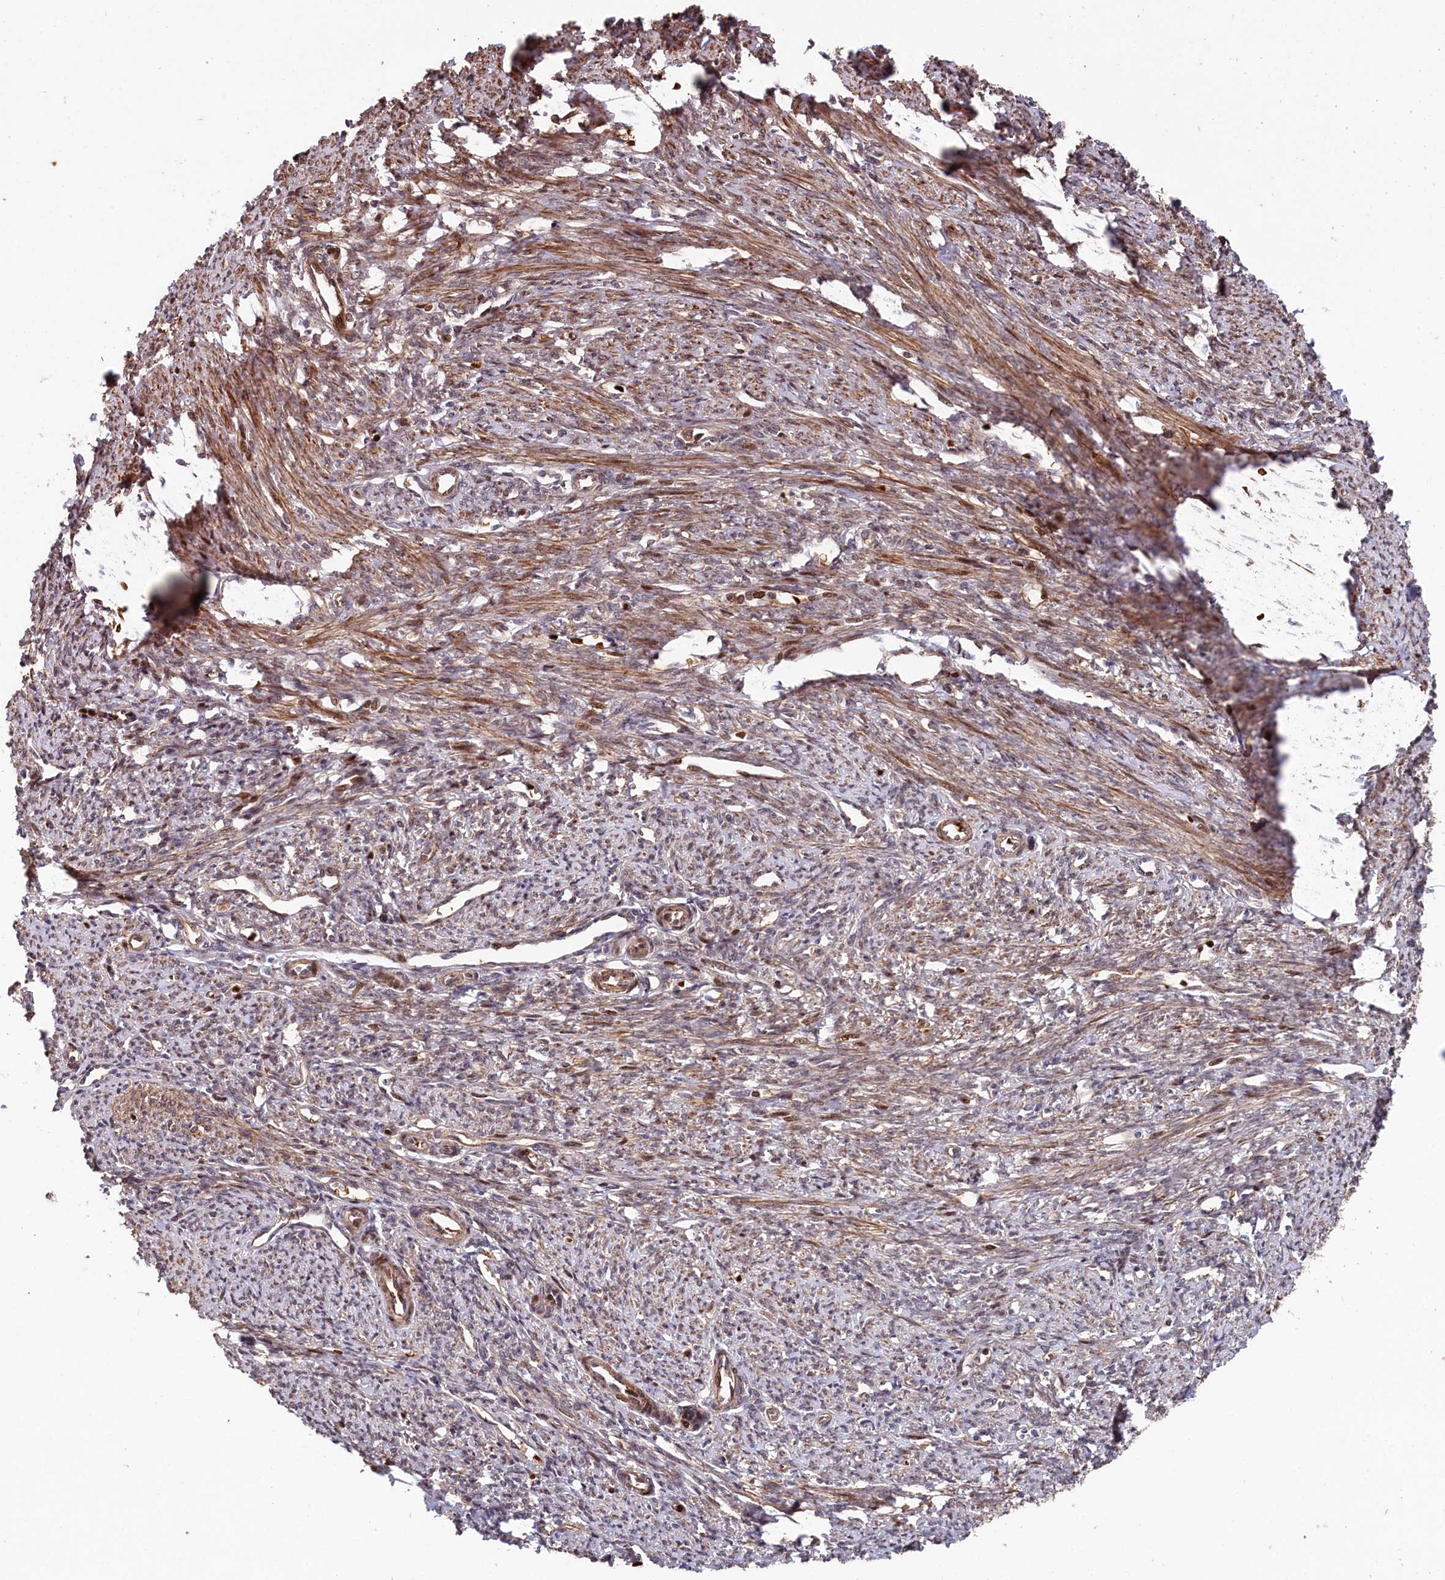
{"staining": {"intensity": "strong", "quantity": ">75%", "location": "cytoplasmic/membranous"}, "tissue": "smooth muscle", "cell_type": "Smooth muscle cells", "image_type": "normal", "snomed": [{"axis": "morphology", "description": "Normal tissue, NOS"}, {"axis": "topography", "description": "Smooth muscle"}, {"axis": "topography", "description": "Uterus"}], "caption": "Immunohistochemical staining of normal human smooth muscle displays >75% levels of strong cytoplasmic/membranous protein staining in approximately >75% of smooth muscle cells. Nuclei are stained in blue.", "gene": "TNKS1BP1", "patient": {"sex": "female", "age": 59}}